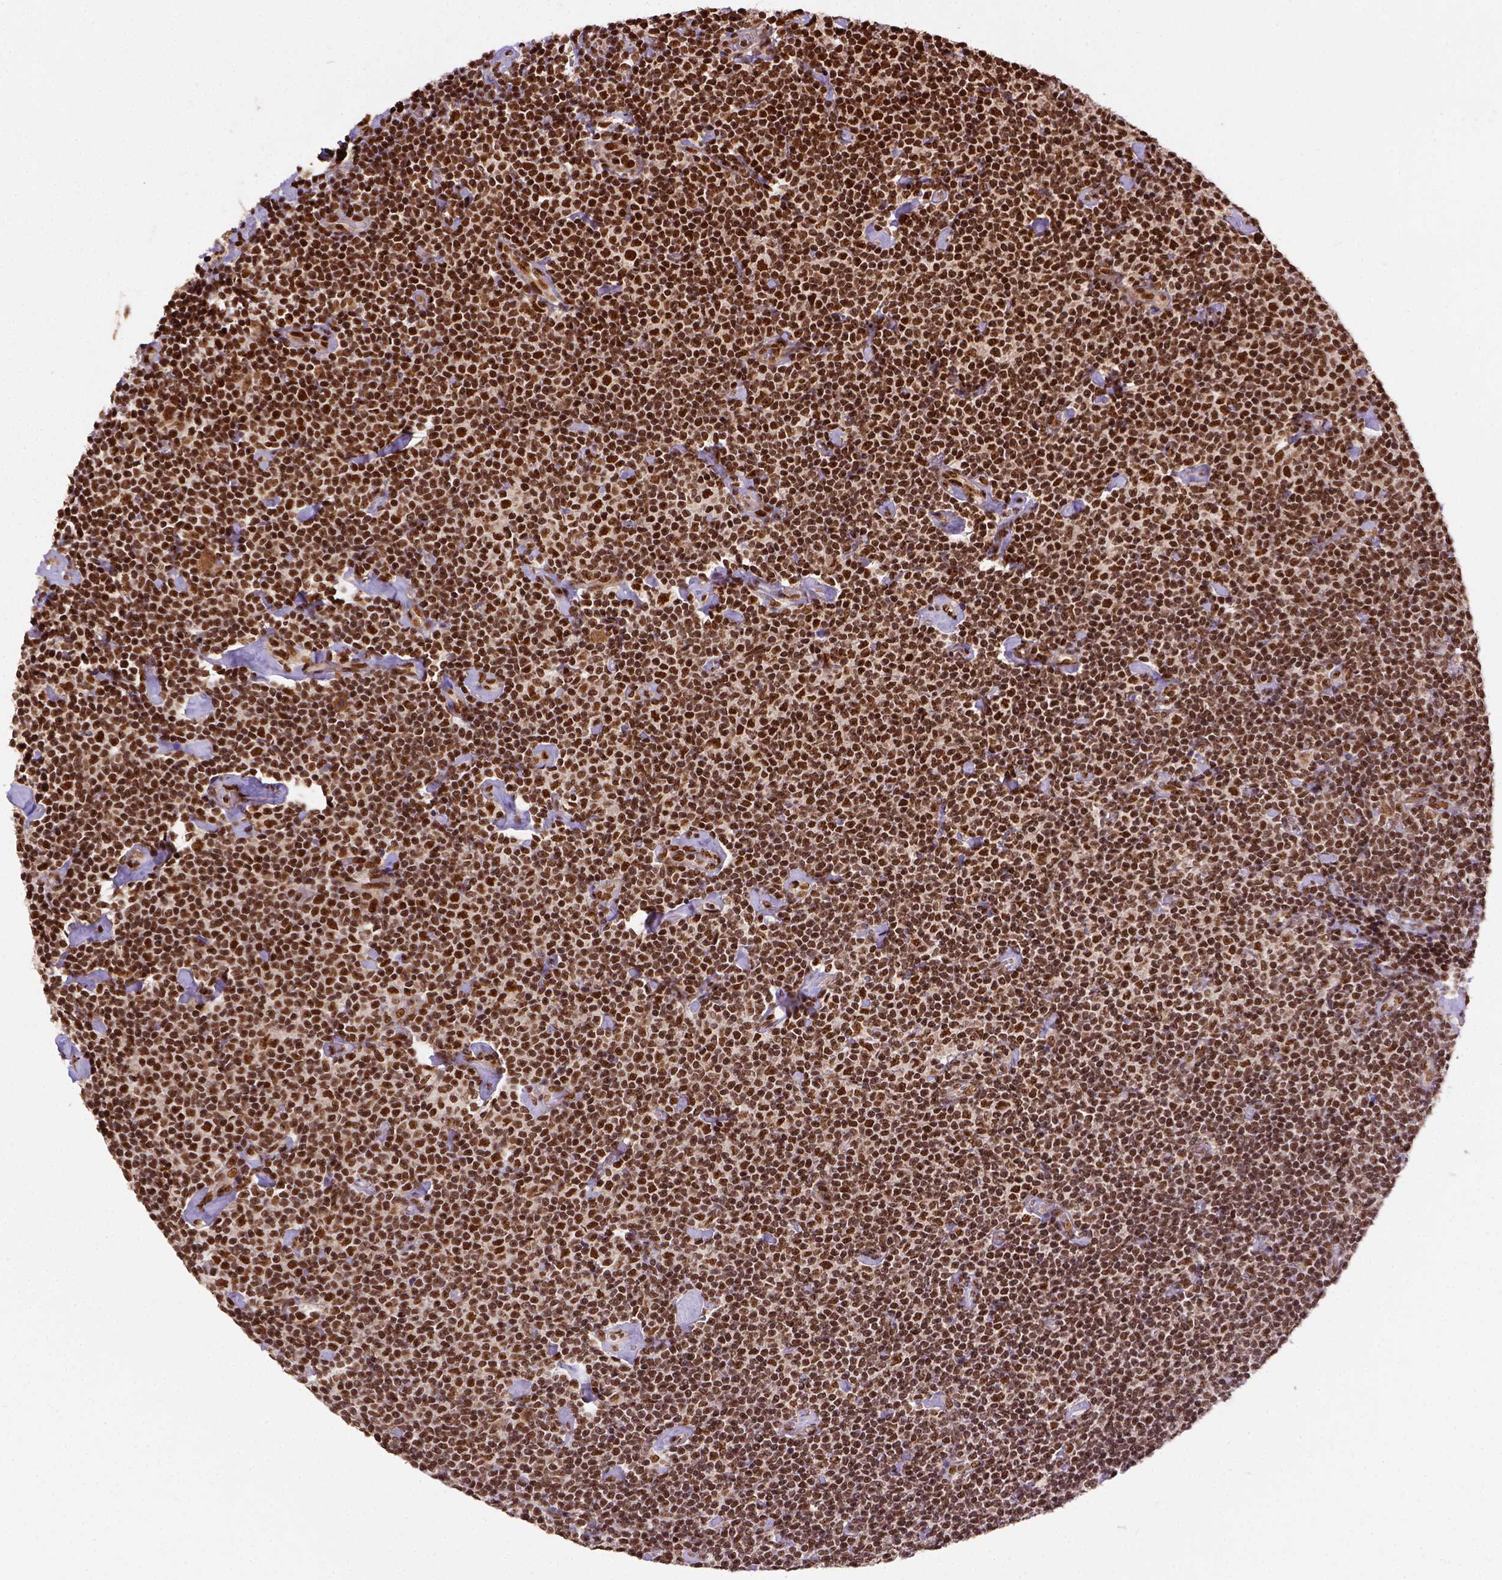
{"staining": {"intensity": "strong", "quantity": ">75%", "location": "nuclear"}, "tissue": "lymphoma", "cell_type": "Tumor cells", "image_type": "cancer", "snomed": [{"axis": "morphology", "description": "Malignant lymphoma, non-Hodgkin's type, Low grade"}, {"axis": "topography", "description": "Lymph node"}], "caption": "Protein expression analysis of low-grade malignant lymphoma, non-Hodgkin's type demonstrates strong nuclear positivity in approximately >75% of tumor cells. (DAB IHC, brown staining for protein, blue staining for nuclei).", "gene": "NACC1", "patient": {"sex": "male", "age": 81}}